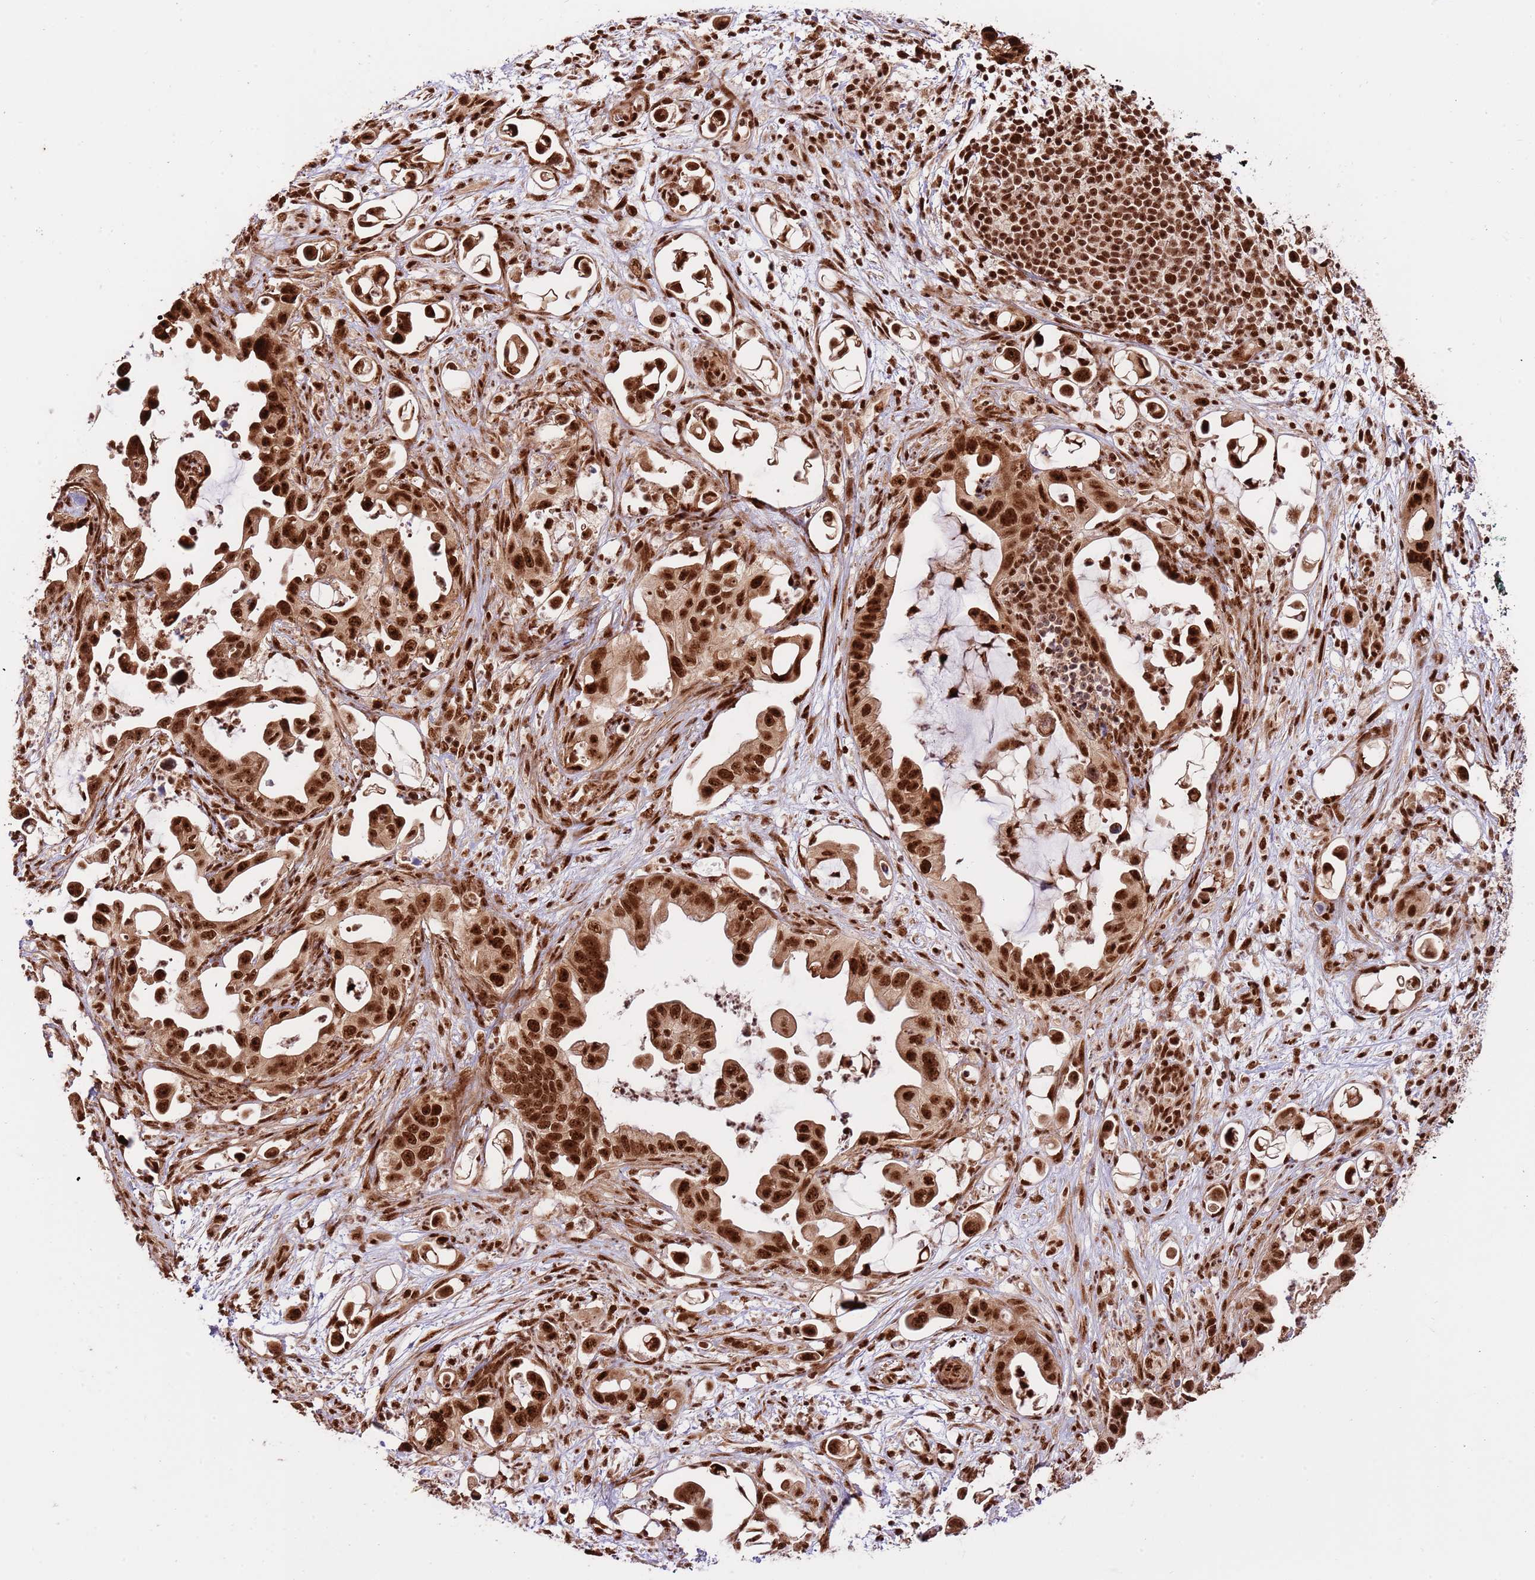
{"staining": {"intensity": "strong", "quantity": ">75%", "location": "nuclear"}, "tissue": "pancreatic cancer", "cell_type": "Tumor cells", "image_type": "cancer", "snomed": [{"axis": "morphology", "description": "Adenocarcinoma, NOS"}, {"axis": "topography", "description": "Pancreas"}], "caption": "Protein positivity by immunohistochemistry (IHC) reveals strong nuclear expression in about >75% of tumor cells in adenocarcinoma (pancreatic).", "gene": "RIF1", "patient": {"sex": "male", "age": 61}}